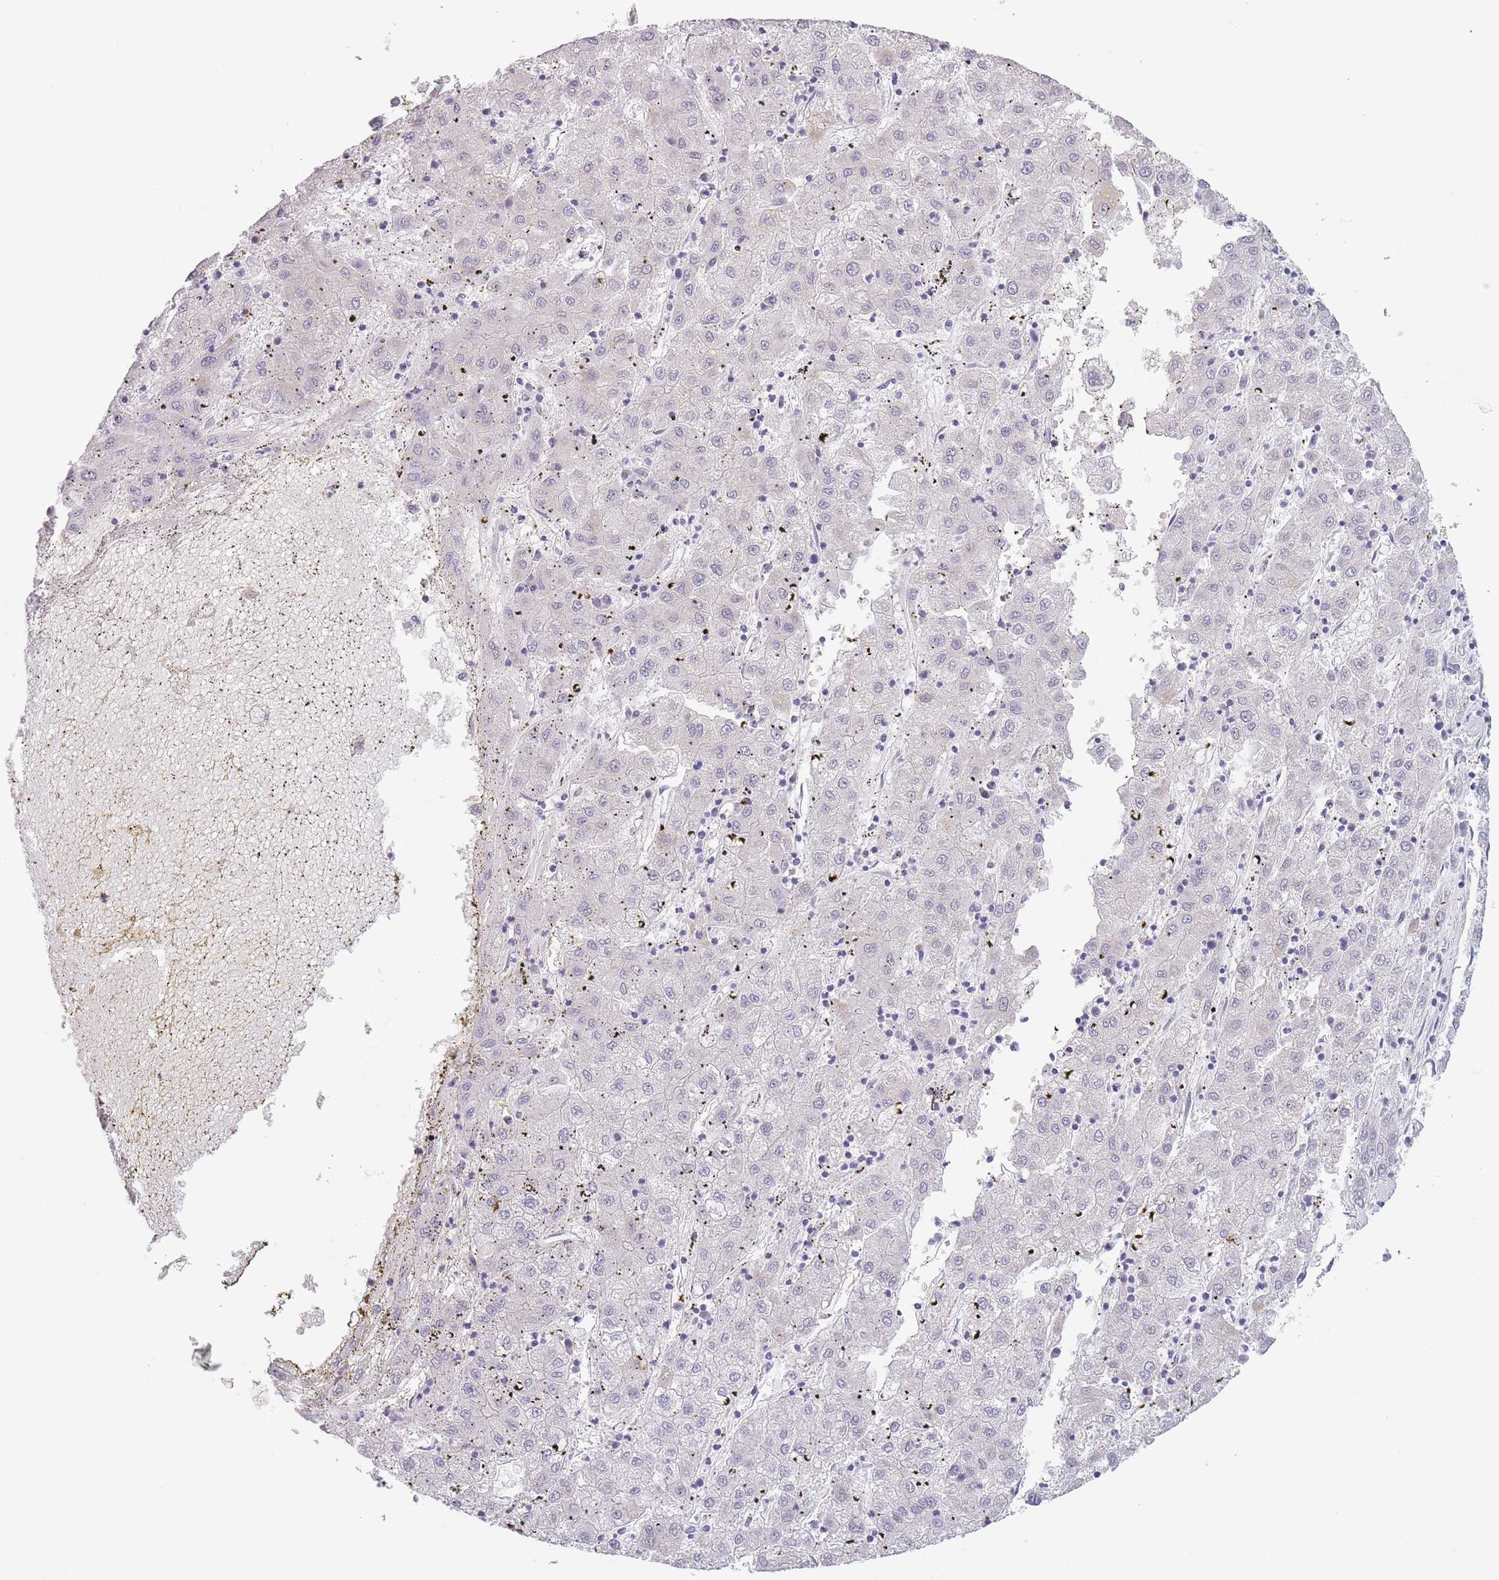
{"staining": {"intensity": "negative", "quantity": "none", "location": "none"}, "tissue": "liver cancer", "cell_type": "Tumor cells", "image_type": "cancer", "snomed": [{"axis": "morphology", "description": "Carcinoma, Hepatocellular, NOS"}, {"axis": "topography", "description": "Liver"}], "caption": "Hepatocellular carcinoma (liver) was stained to show a protein in brown. There is no significant positivity in tumor cells.", "gene": "OR6B3", "patient": {"sex": "male", "age": 72}}